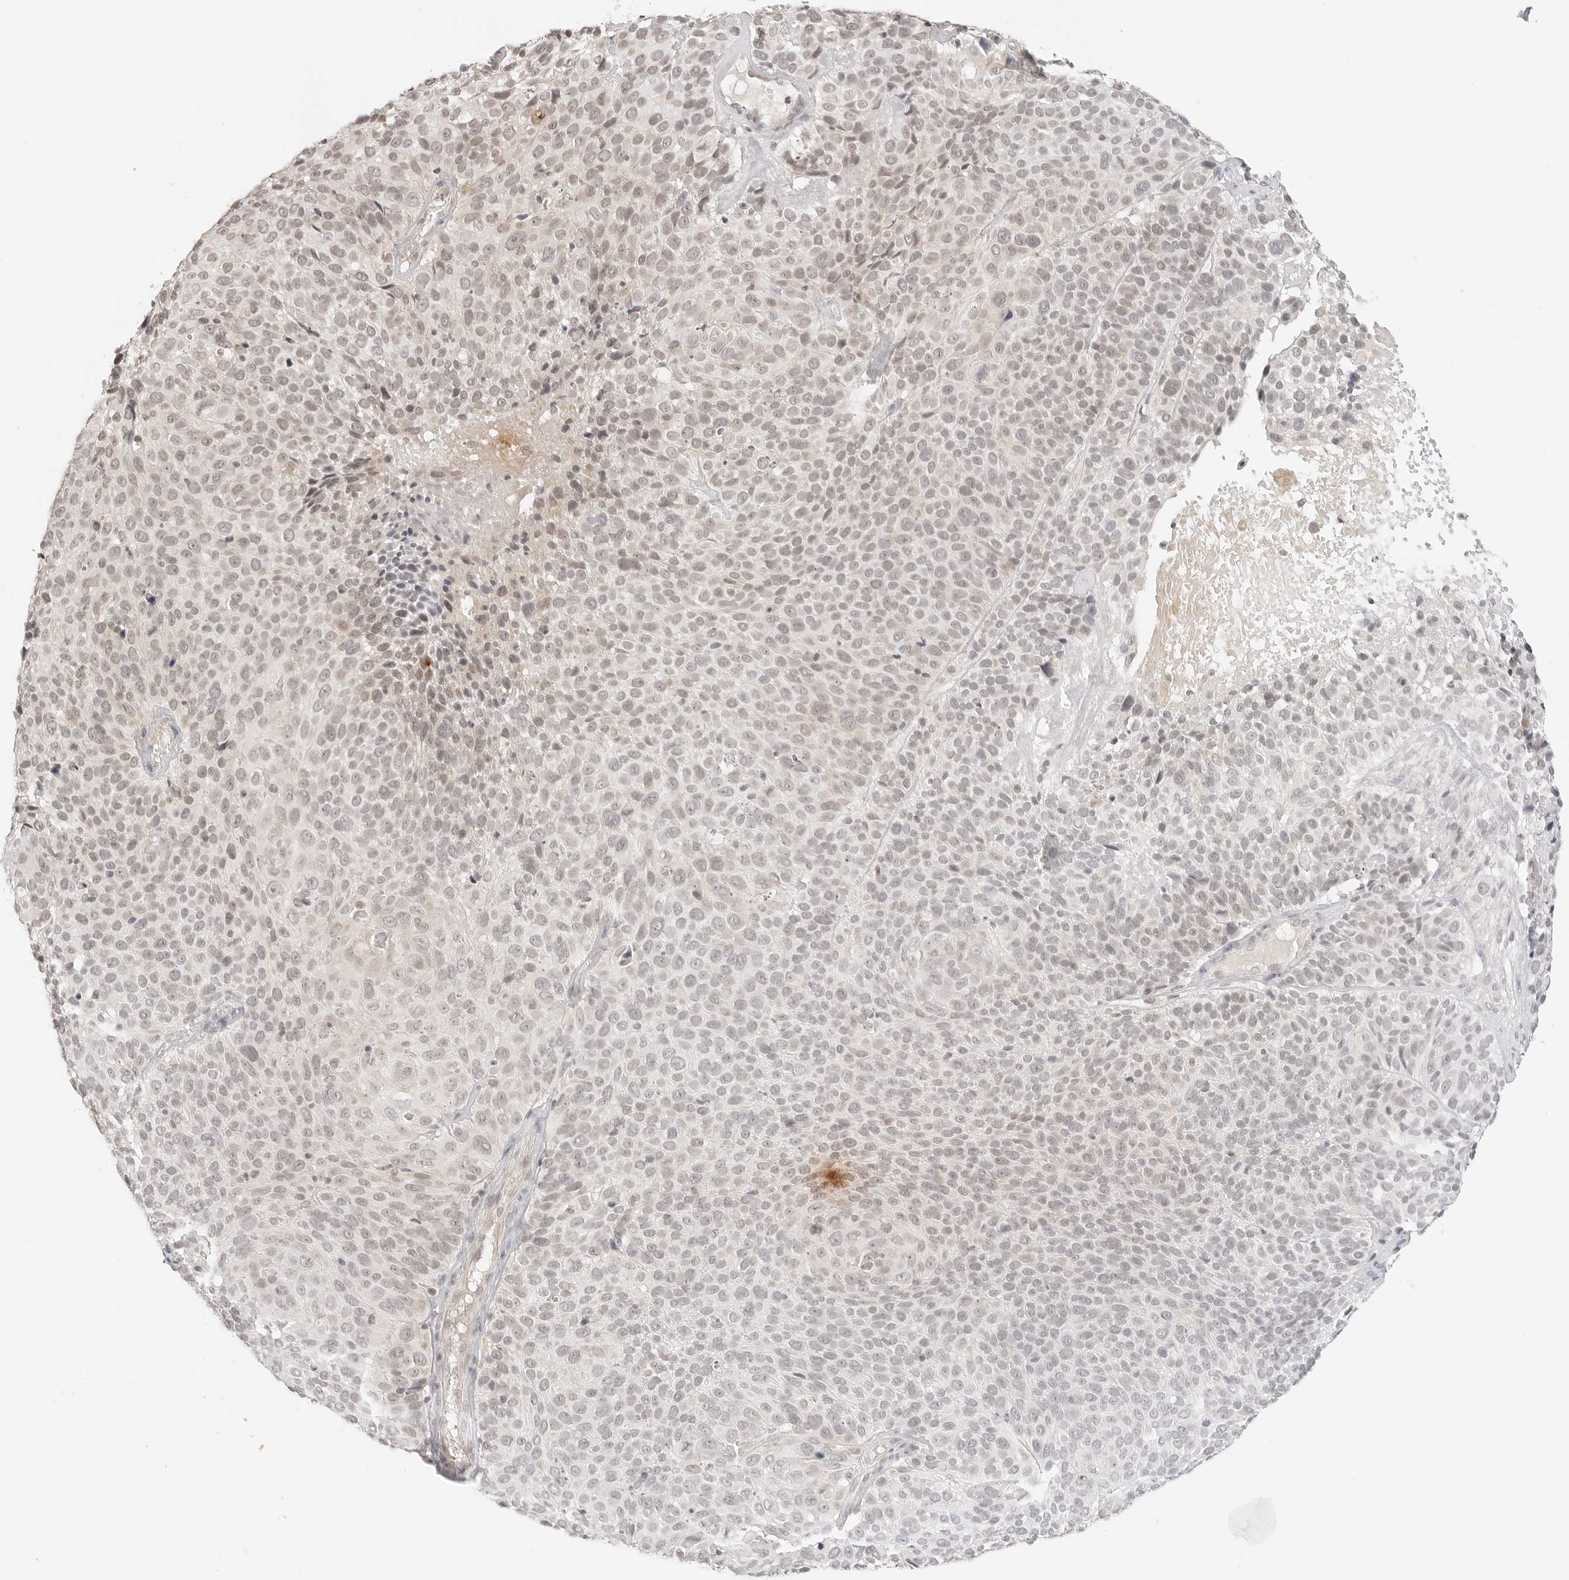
{"staining": {"intensity": "weak", "quantity": "25%-75%", "location": "nuclear"}, "tissue": "cervical cancer", "cell_type": "Tumor cells", "image_type": "cancer", "snomed": [{"axis": "morphology", "description": "Squamous cell carcinoma, NOS"}, {"axis": "topography", "description": "Cervix"}], "caption": "Weak nuclear protein expression is identified in approximately 25%-75% of tumor cells in squamous cell carcinoma (cervical).", "gene": "GPR34", "patient": {"sex": "female", "age": 74}}